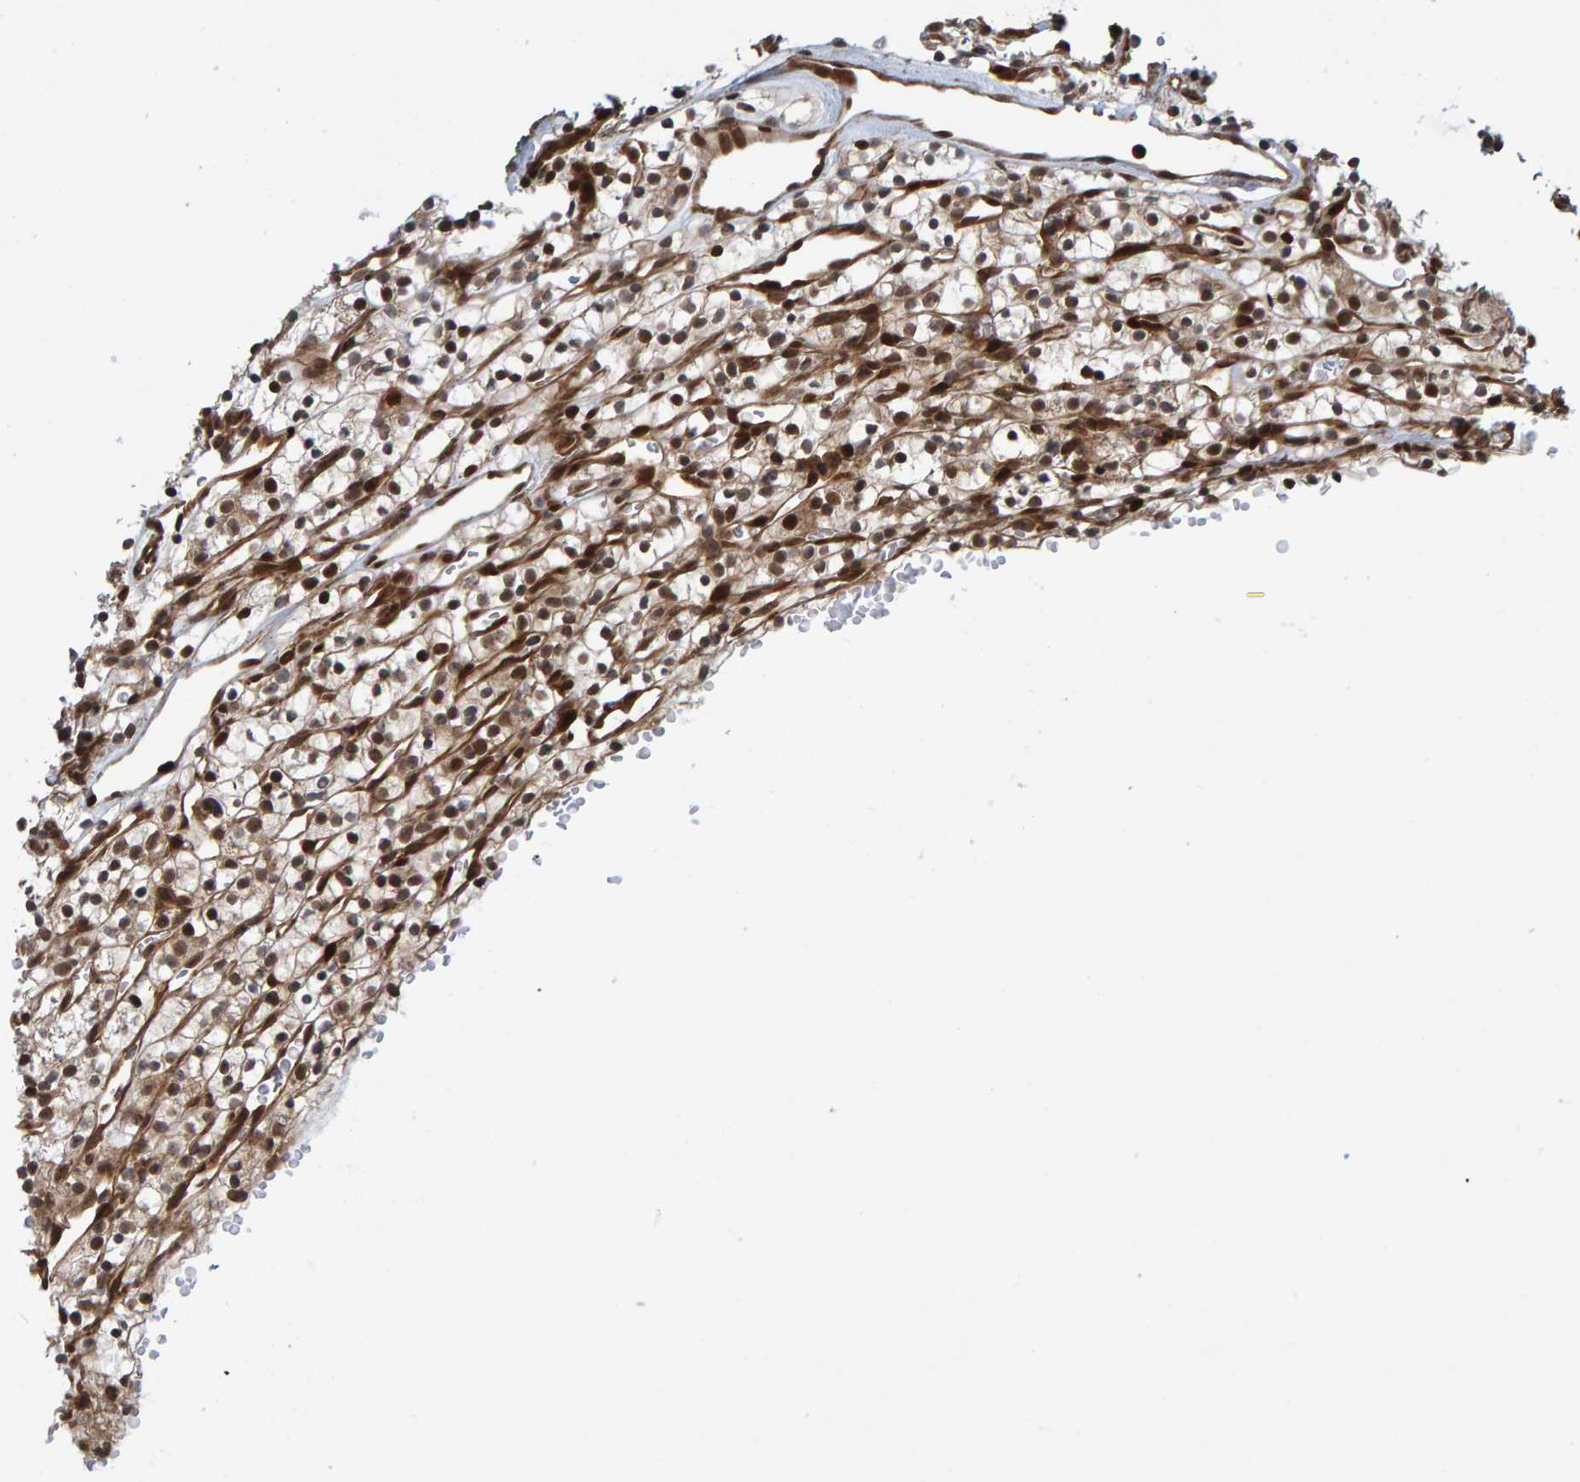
{"staining": {"intensity": "moderate", "quantity": ">75%", "location": "cytoplasmic/membranous,nuclear"}, "tissue": "renal cancer", "cell_type": "Tumor cells", "image_type": "cancer", "snomed": [{"axis": "morphology", "description": "Adenocarcinoma, NOS"}, {"axis": "topography", "description": "Kidney"}], "caption": "Renal adenocarcinoma stained with a brown dye displays moderate cytoplasmic/membranous and nuclear positive positivity in about >75% of tumor cells.", "gene": "ZNF366", "patient": {"sex": "female", "age": 57}}